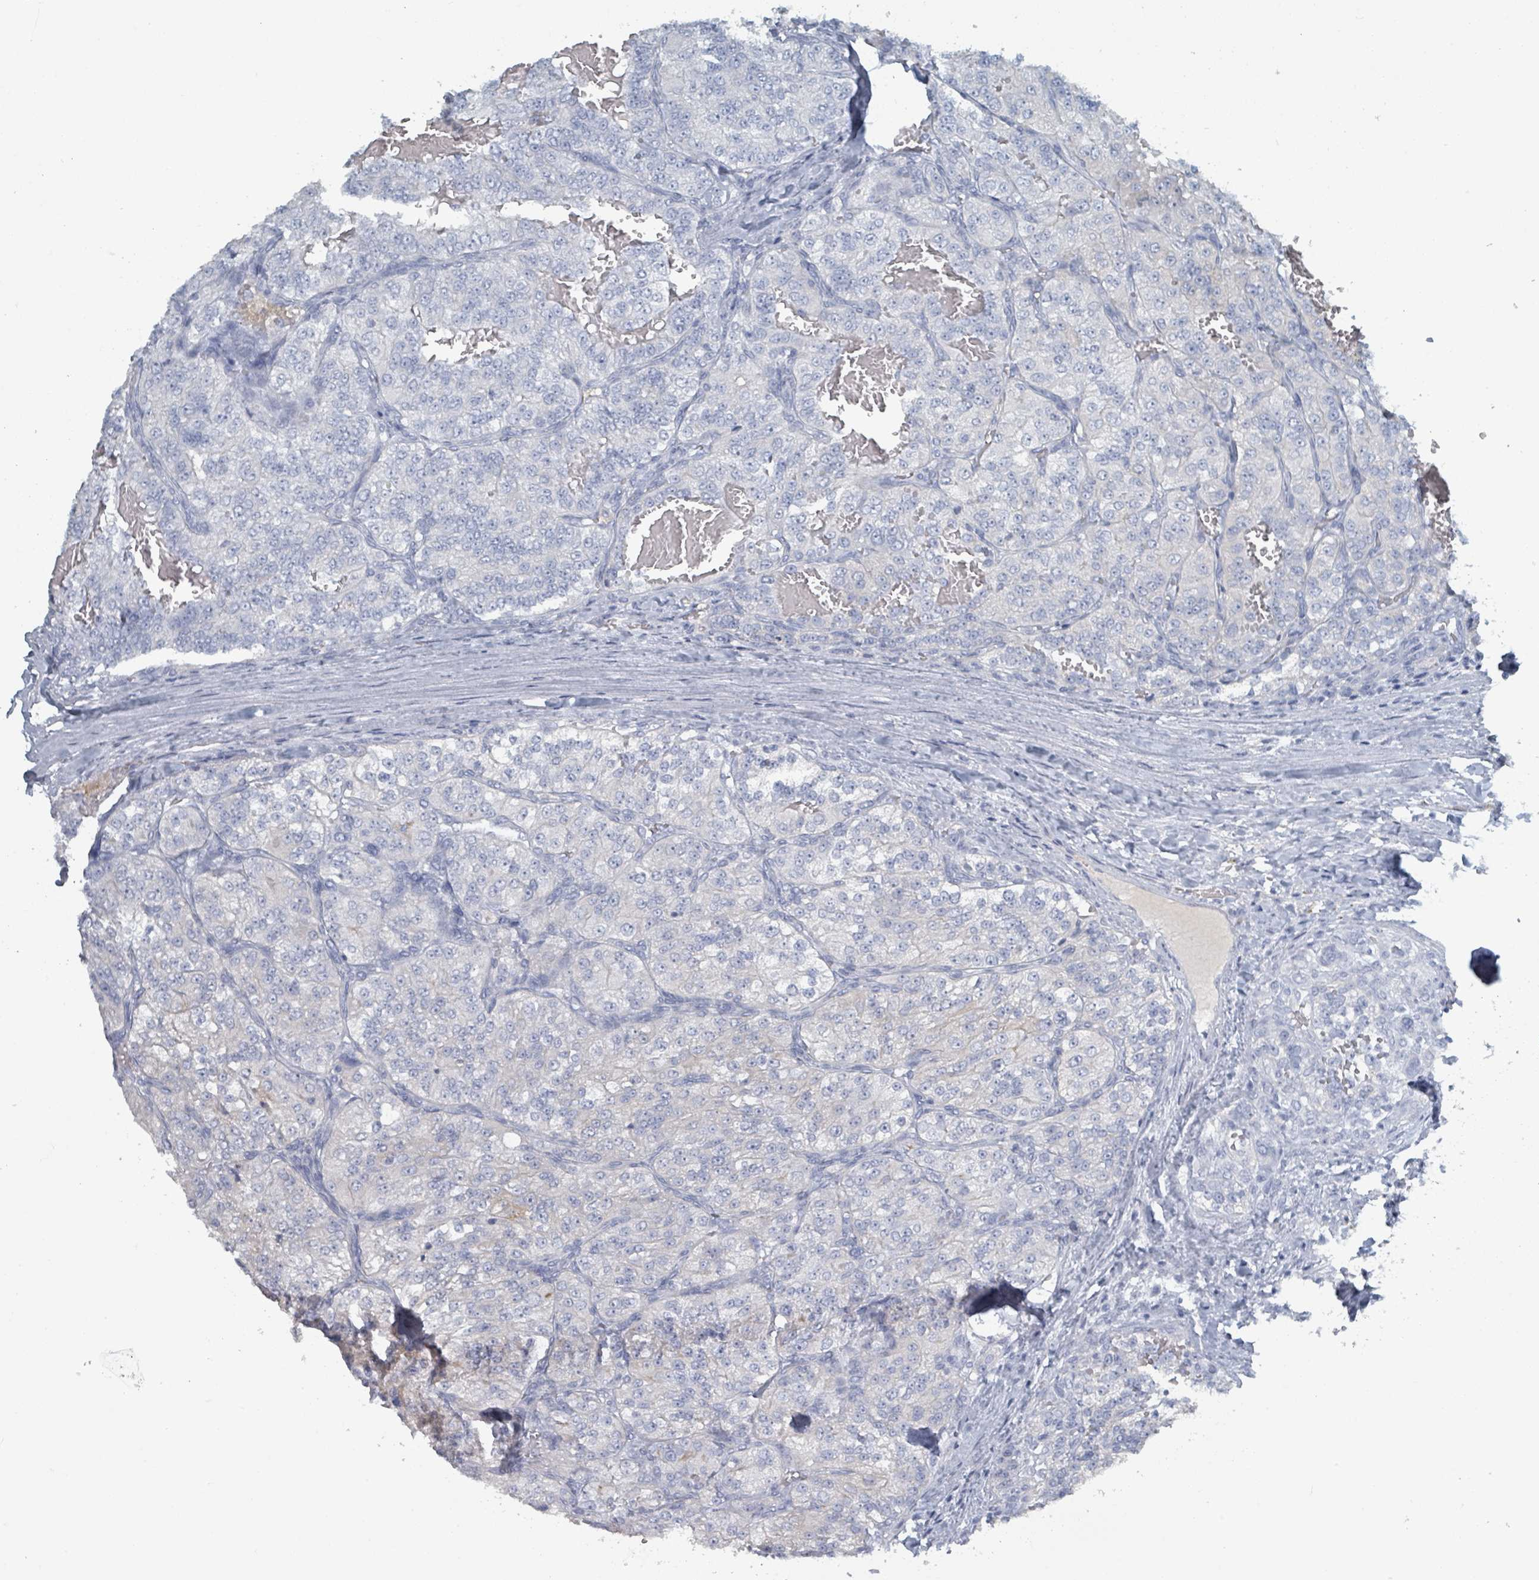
{"staining": {"intensity": "negative", "quantity": "none", "location": "none"}, "tissue": "renal cancer", "cell_type": "Tumor cells", "image_type": "cancer", "snomed": [{"axis": "morphology", "description": "Adenocarcinoma, NOS"}, {"axis": "topography", "description": "Kidney"}], "caption": "Tumor cells show no significant protein positivity in renal cancer (adenocarcinoma).", "gene": "HEATR5A", "patient": {"sex": "female", "age": 63}}